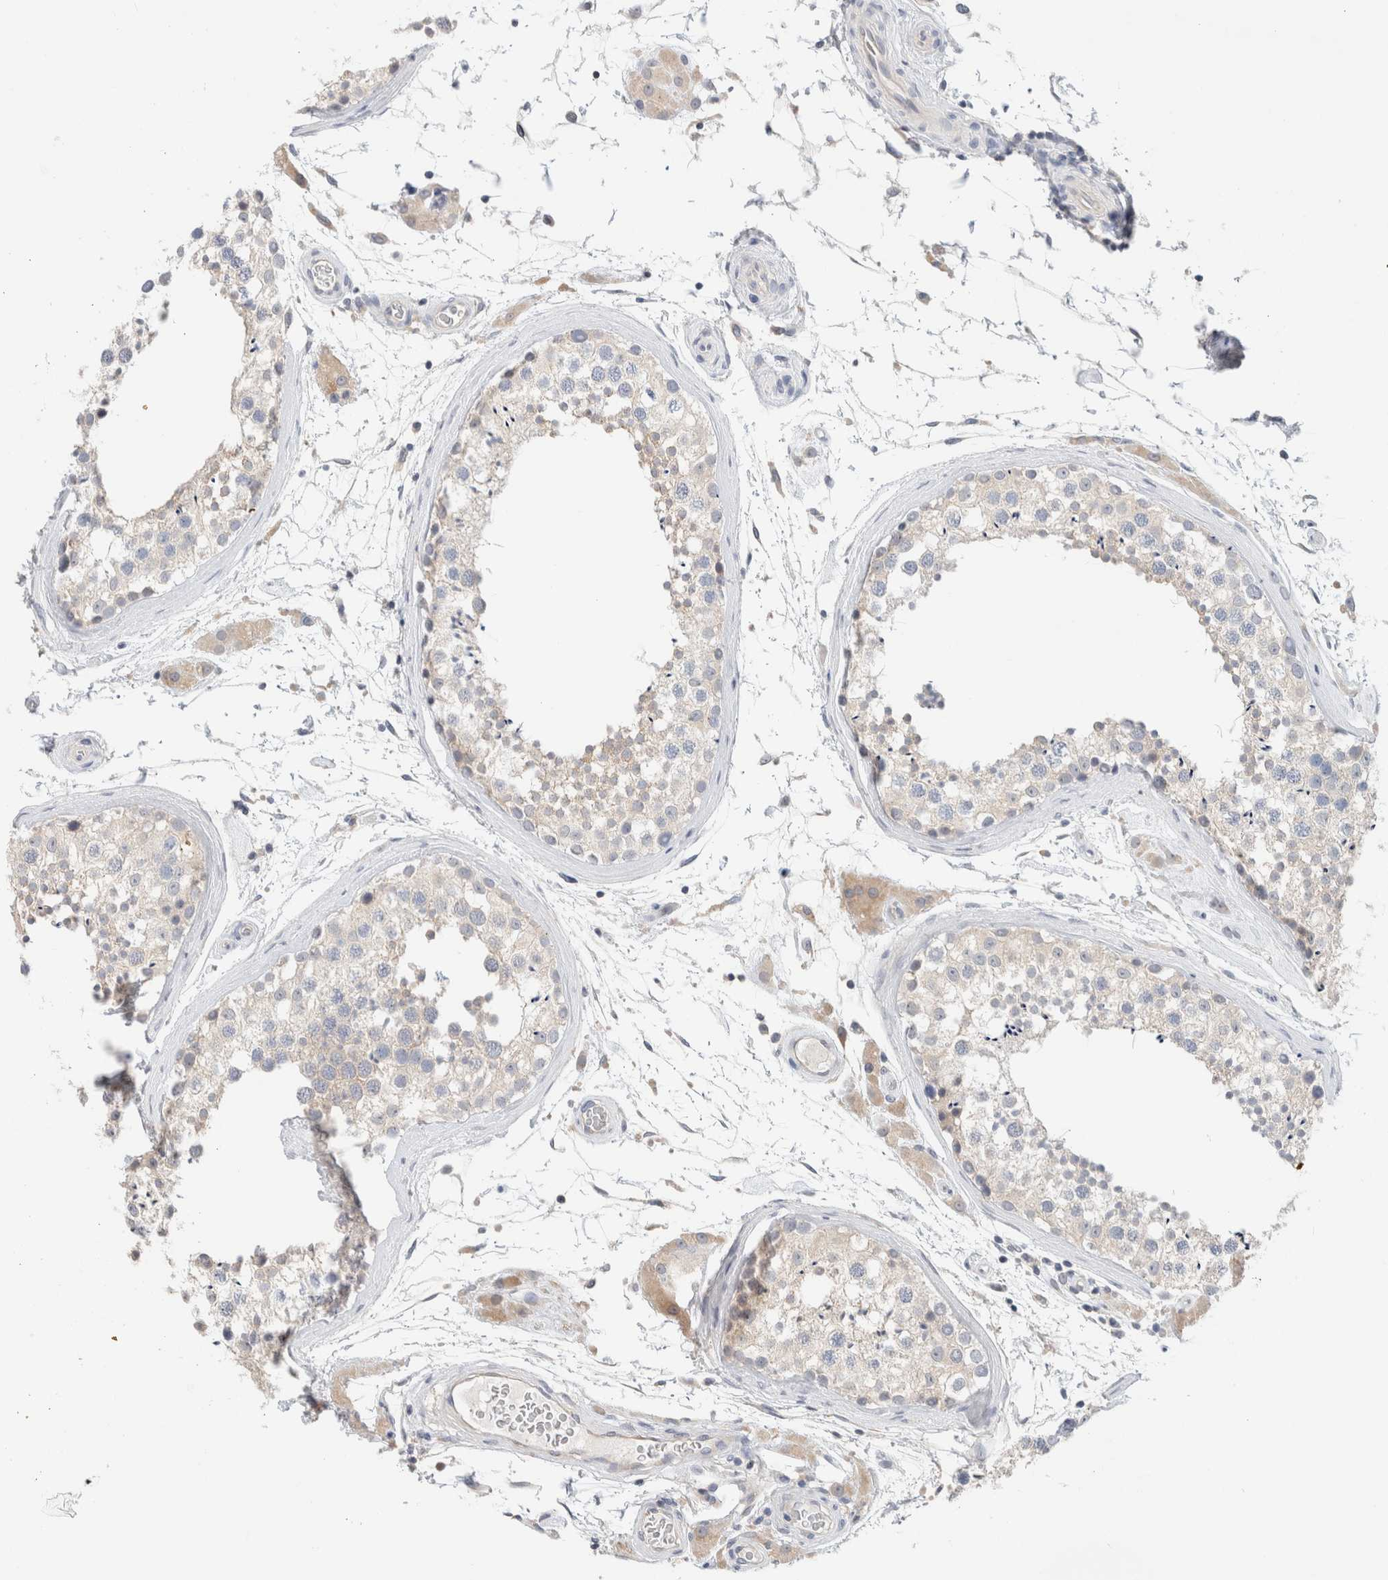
{"staining": {"intensity": "weak", "quantity": "25%-75%", "location": "cytoplasmic/membranous"}, "tissue": "testis", "cell_type": "Cells in seminiferous ducts", "image_type": "normal", "snomed": [{"axis": "morphology", "description": "Normal tissue, NOS"}, {"axis": "topography", "description": "Testis"}], "caption": "Unremarkable testis exhibits weak cytoplasmic/membranous expression in approximately 25%-75% of cells in seminiferous ducts, visualized by immunohistochemistry.", "gene": "SDR16C5", "patient": {"sex": "male", "age": 46}}